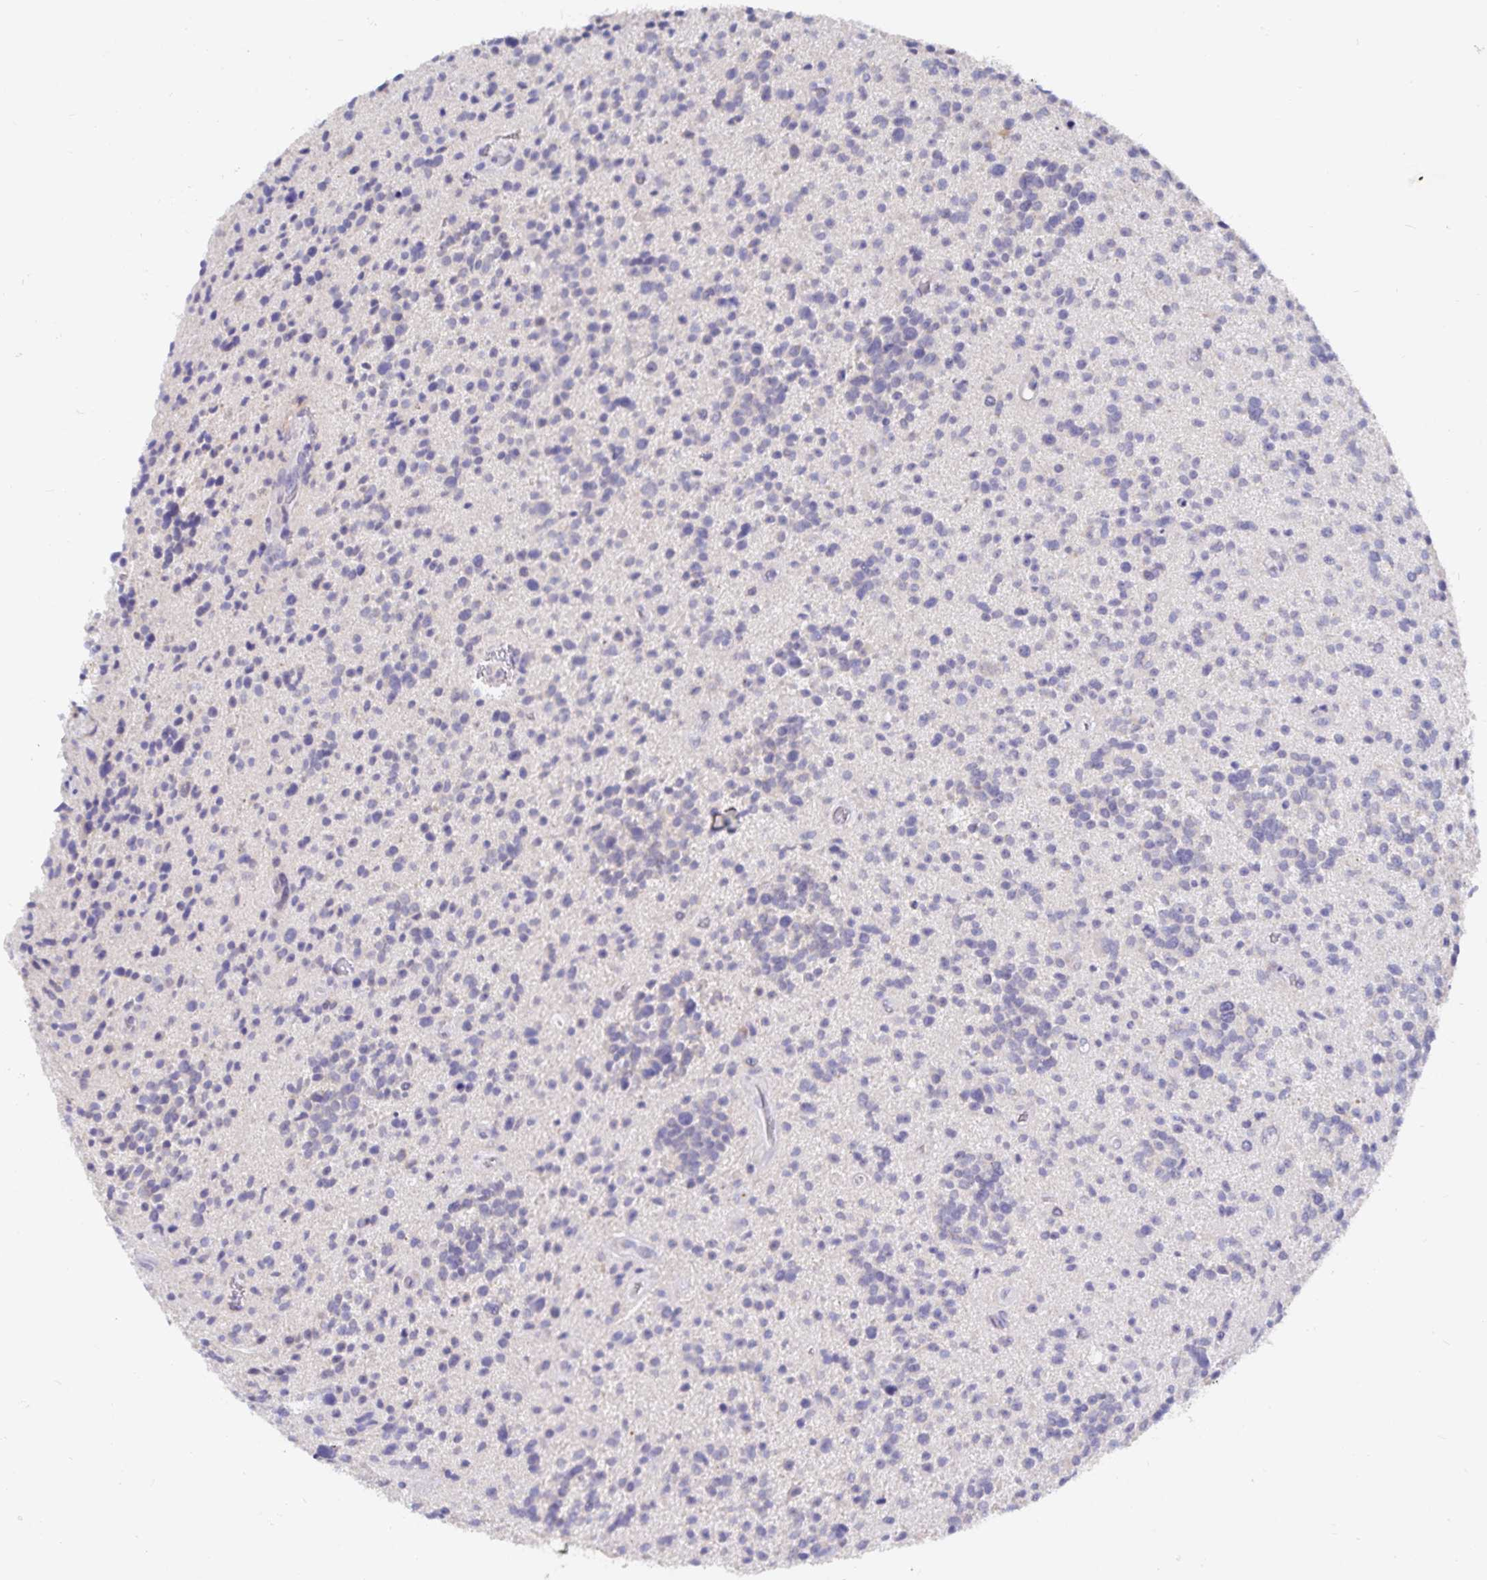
{"staining": {"intensity": "negative", "quantity": "none", "location": "none"}, "tissue": "glioma", "cell_type": "Tumor cells", "image_type": "cancer", "snomed": [{"axis": "morphology", "description": "Glioma, malignant, High grade"}, {"axis": "topography", "description": "Brain"}], "caption": "A photomicrograph of human malignant high-grade glioma is negative for staining in tumor cells.", "gene": "ZIK1", "patient": {"sex": "male", "age": 29}}